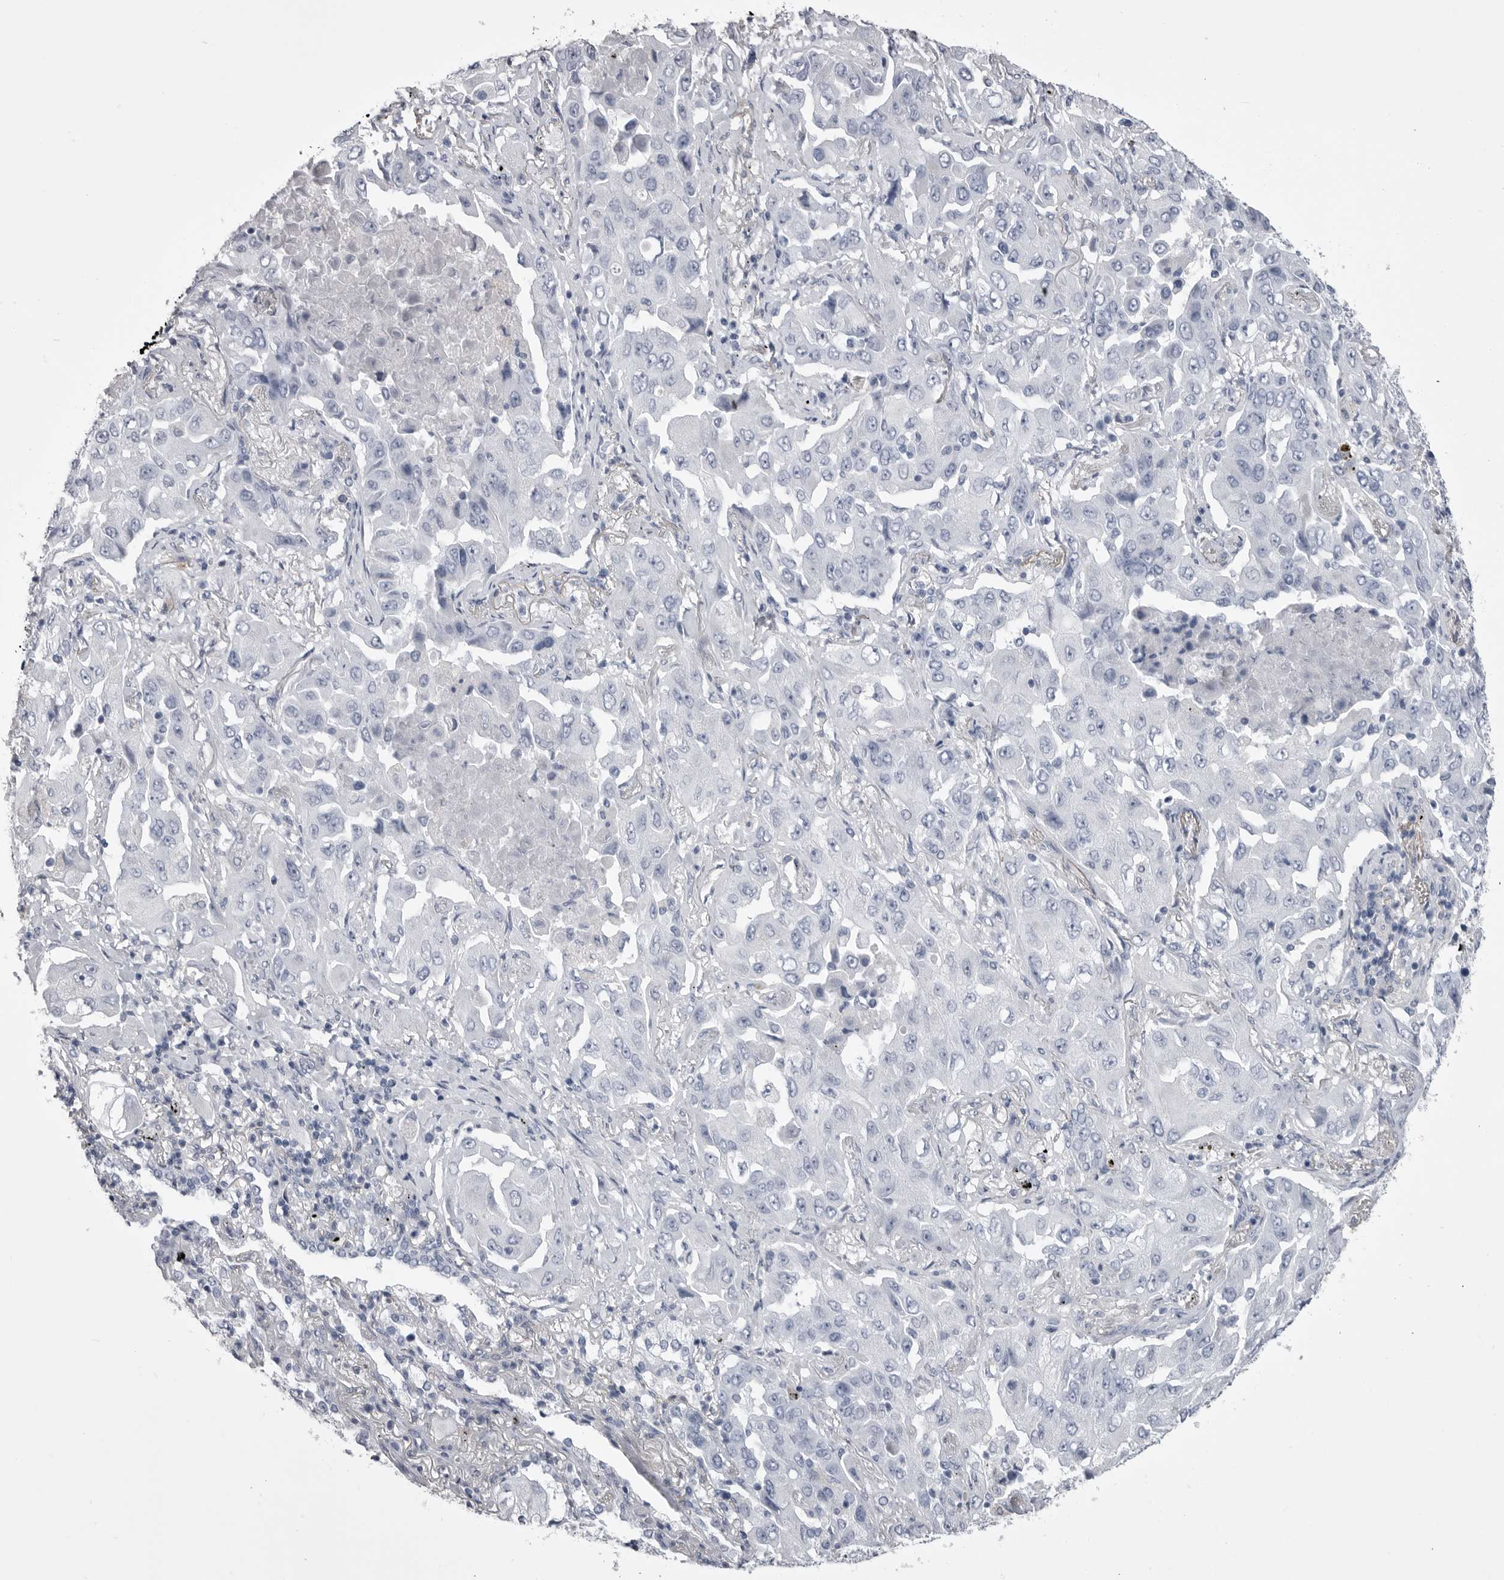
{"staining": {"intensity": "negative", "quantity": "none", "location": "none"}, "tissue": "lung cancer", "cell_type": "Tumor cells", "image_type": "cancer", "snomed": [{"axis": "morphology", "description": "Adenocarcinoma, NOS"}, {"axis": "topography", "description": "Lung"}], "caption": "This photomicrograph is of lung cancer stained with IHC to label a protein in brown with the nuclei are counter-stained blue. There is no positivity in tumor cells.", "gene": "ANK2", "patient": {"sex": "female", "age": 65}}